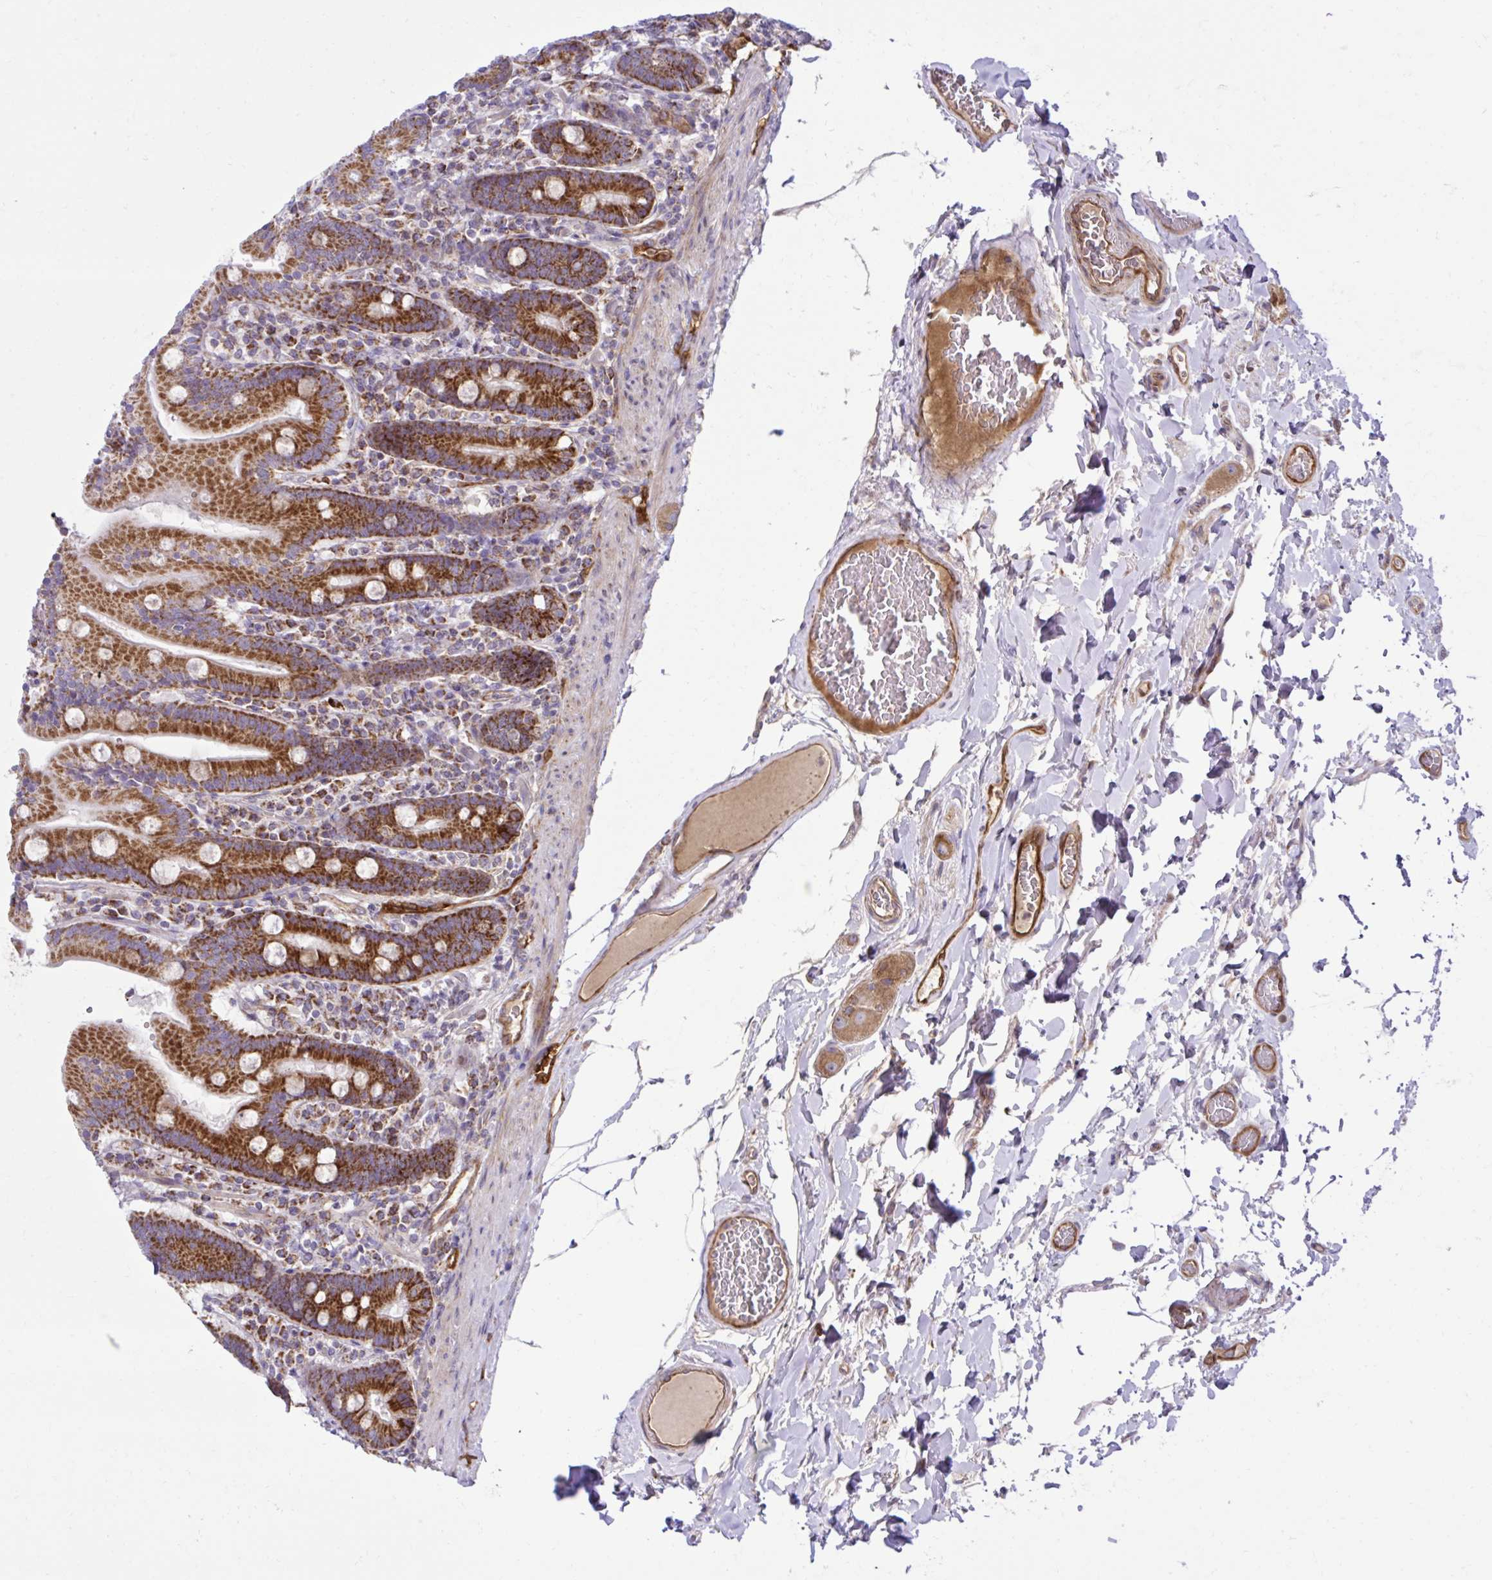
{"staining": {"intensity": "strong", "quantity": ">75%", "location": "cytoplasmic/membranous"}, "tissue": "duodenum", "cell_type": "Glandular cells", "image_type": "normal", "snomed": [{"axis": "morphology", "description": "Normal tissue, NOS"}, {"axis": "topography", "description": "Duodenum"}], "caption": "Benign duodenum was stained to show a protein in brown. There is high levels of strong cytoplasmic/membranous expression in about >75% of glandular cells.", "gene": "LIMS1", "patient": {"sex": "female", "age": 62}}